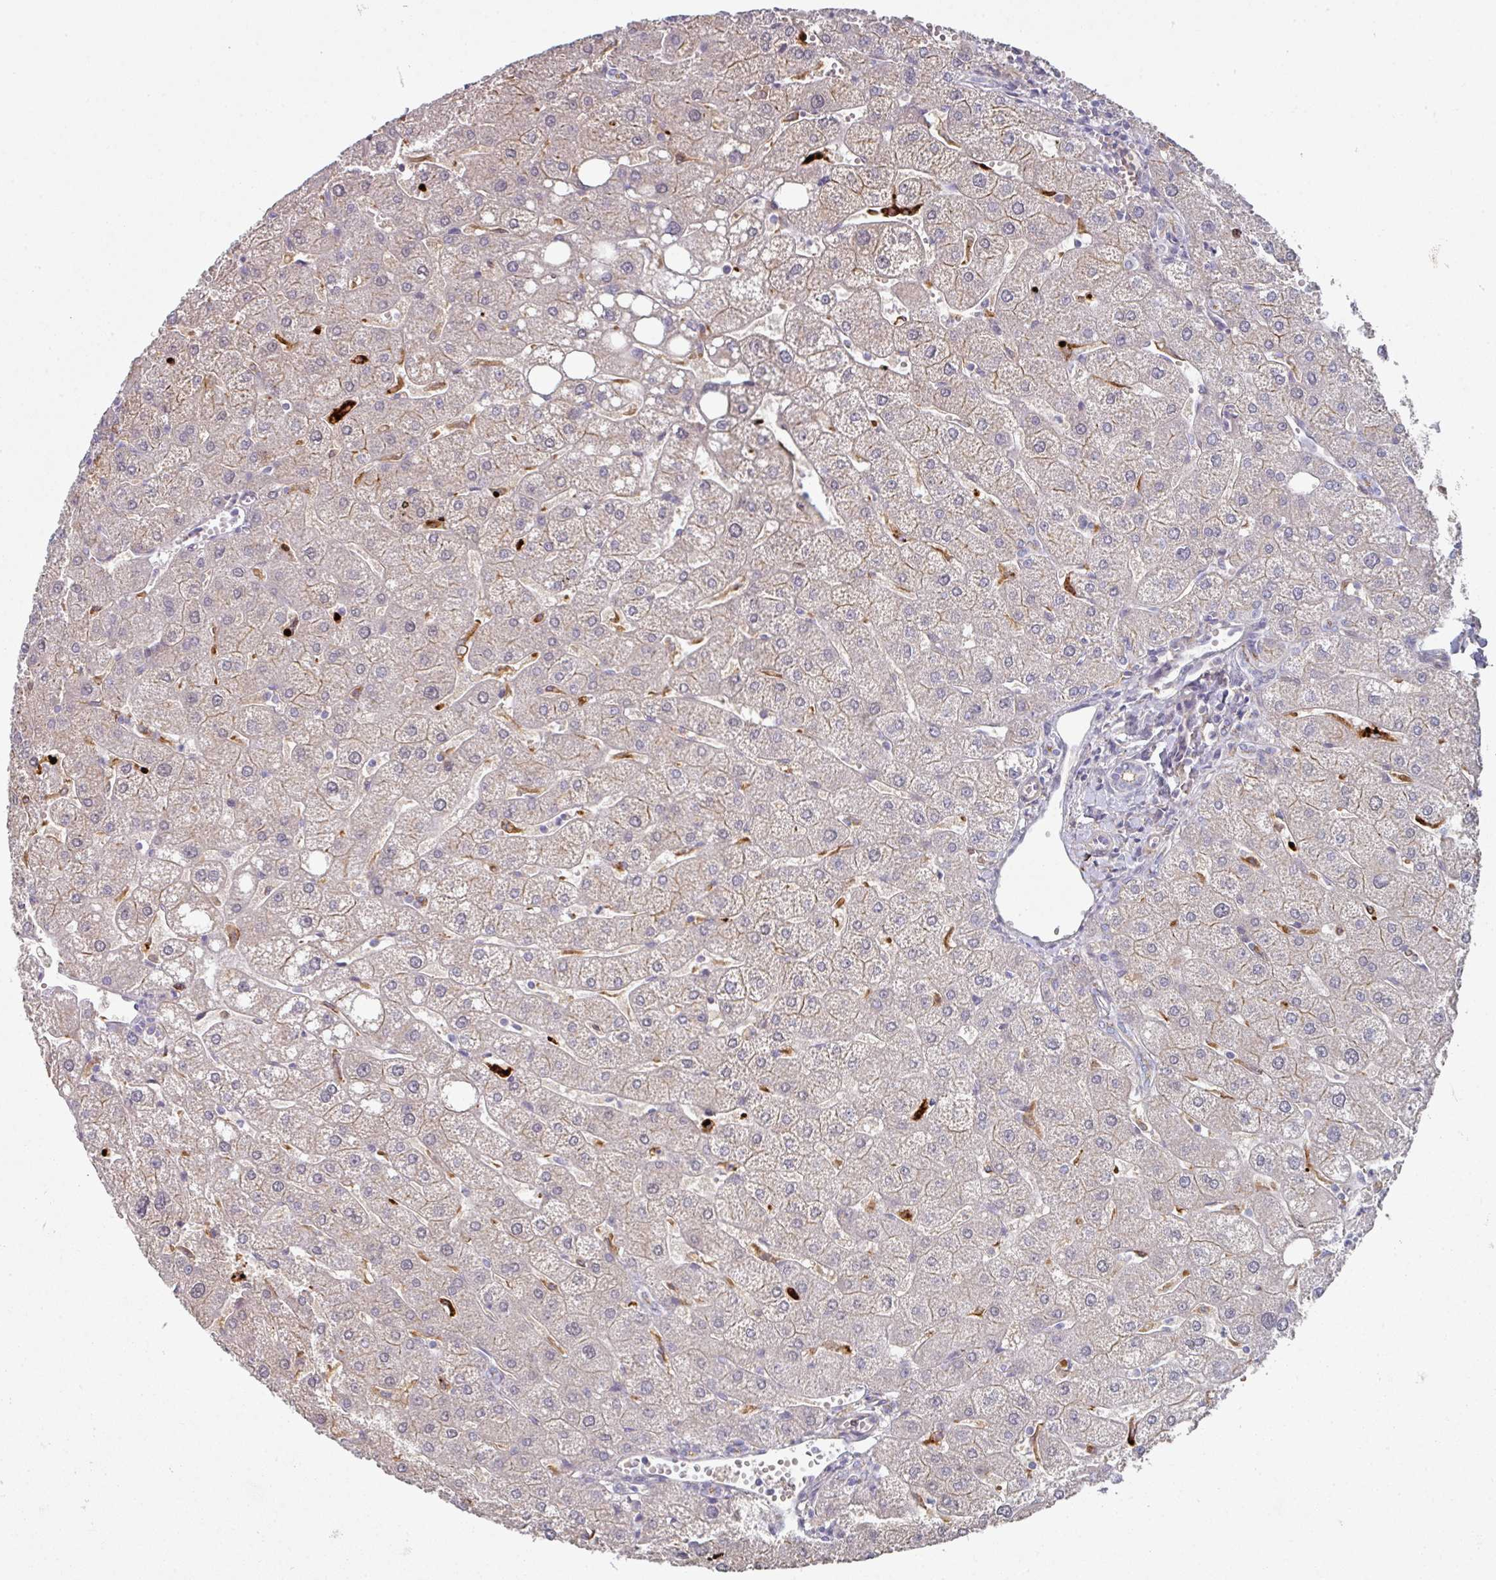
{"staining": {"intensity": "negative", "quantity": "none", "location": "none"}, "tissue": "liver", "cell_type": "Cholangiocytes", "image_type": "normal", "snomed": [{"axis": "morphology", "description": "Normal tissue, NOS"}, {"axis": "topography", "description": "Liver"}], "caption": "This is an immunohistochemistry micrograph of normal human liver. There is no expression in cholangiocytes.", "gene": "WSB2", "patient": {"sex": "male", "age": 67}}